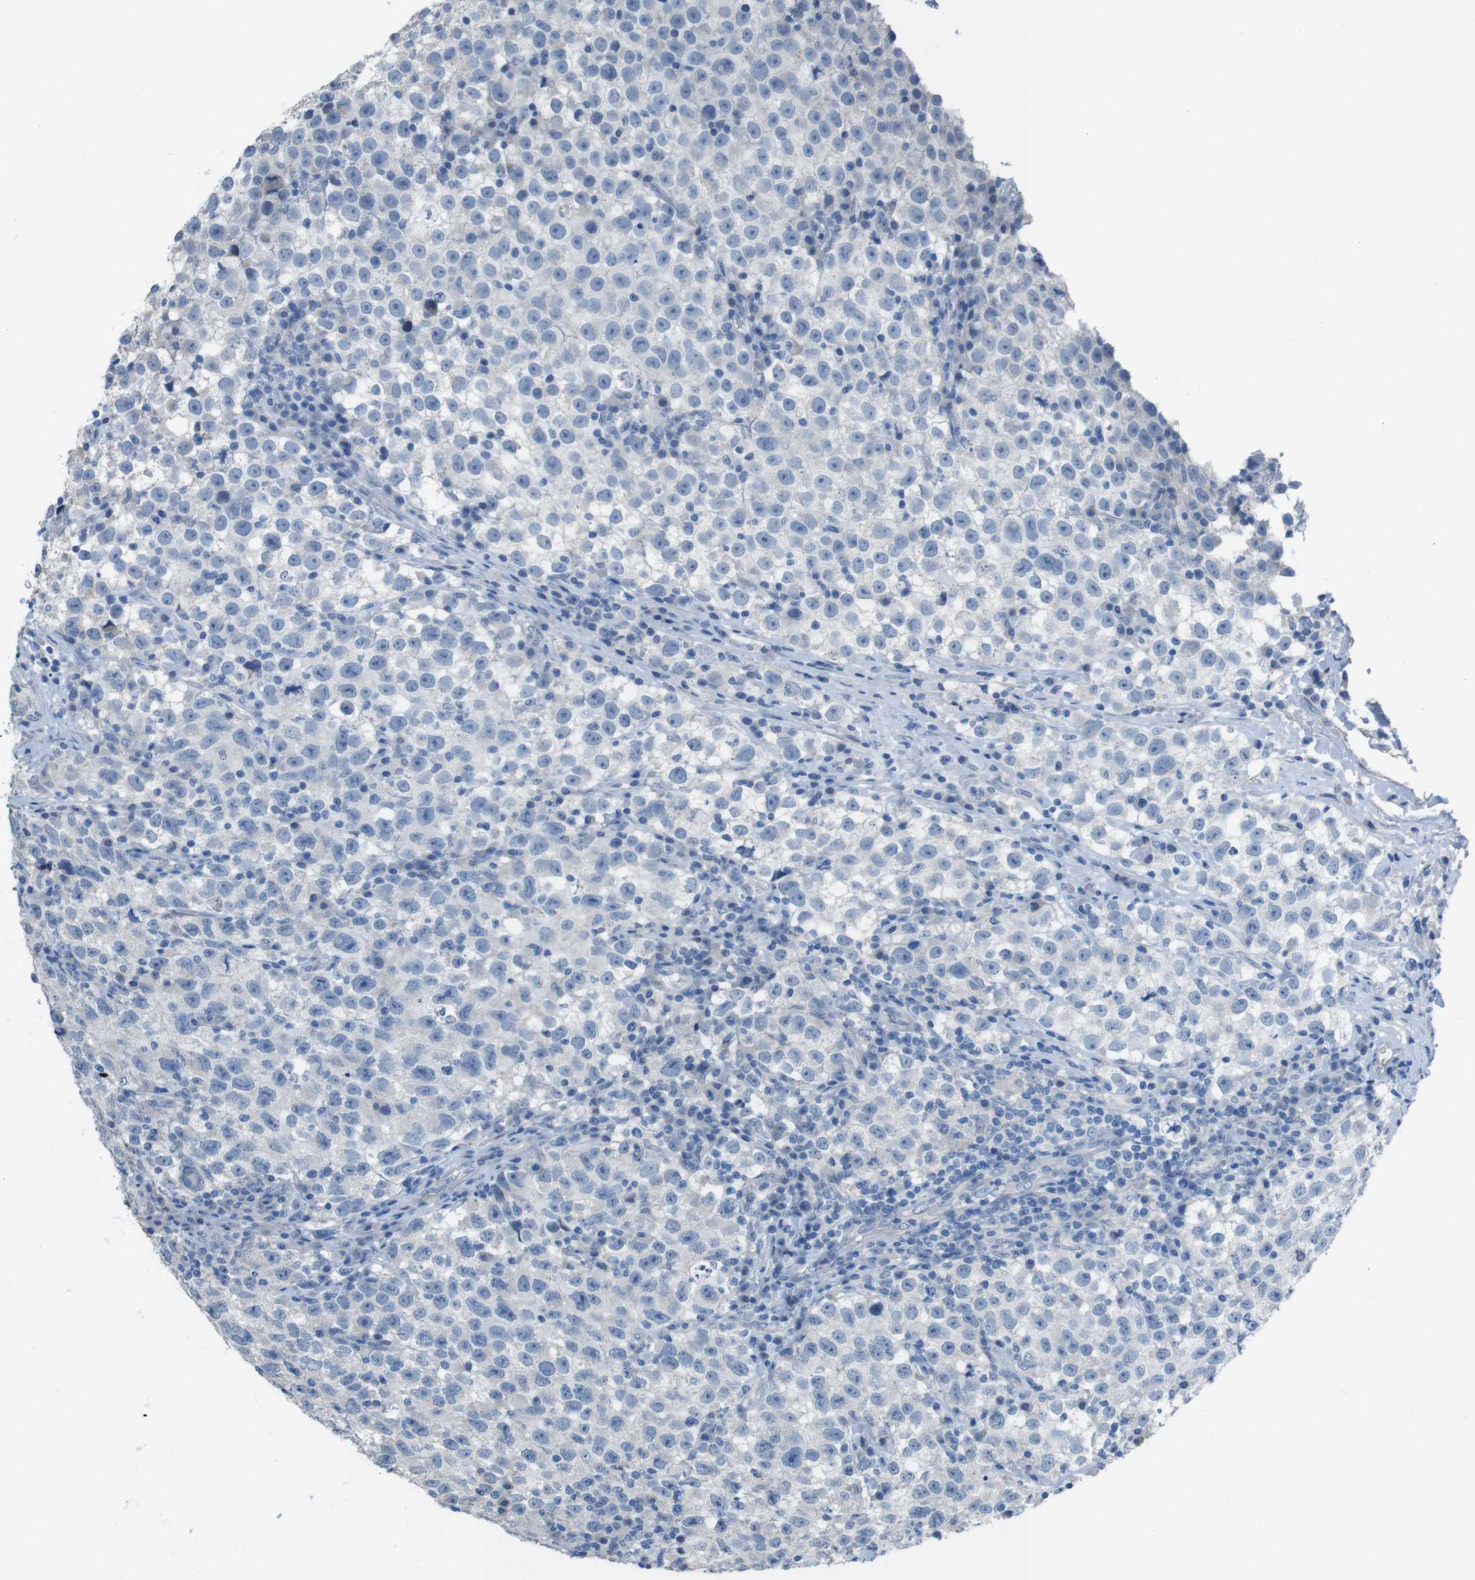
{"staining": {"intensity": "negative", "quantity": "none", "location": "none"}, "tissue": "testis cancer", "cell_type": "Tumor cells", "image_type": "cancer", "snomed": [{"axis": "morphology", "description": "Seminoma, NOS"}, {"axis": "topography", "description": "Testis"}], "caption": "Micrograph shows no protein staining in tumor cells of testis cancer tissue.", "gene": "CYP2C8", "patient": {"sex": "male", "age": 22}}